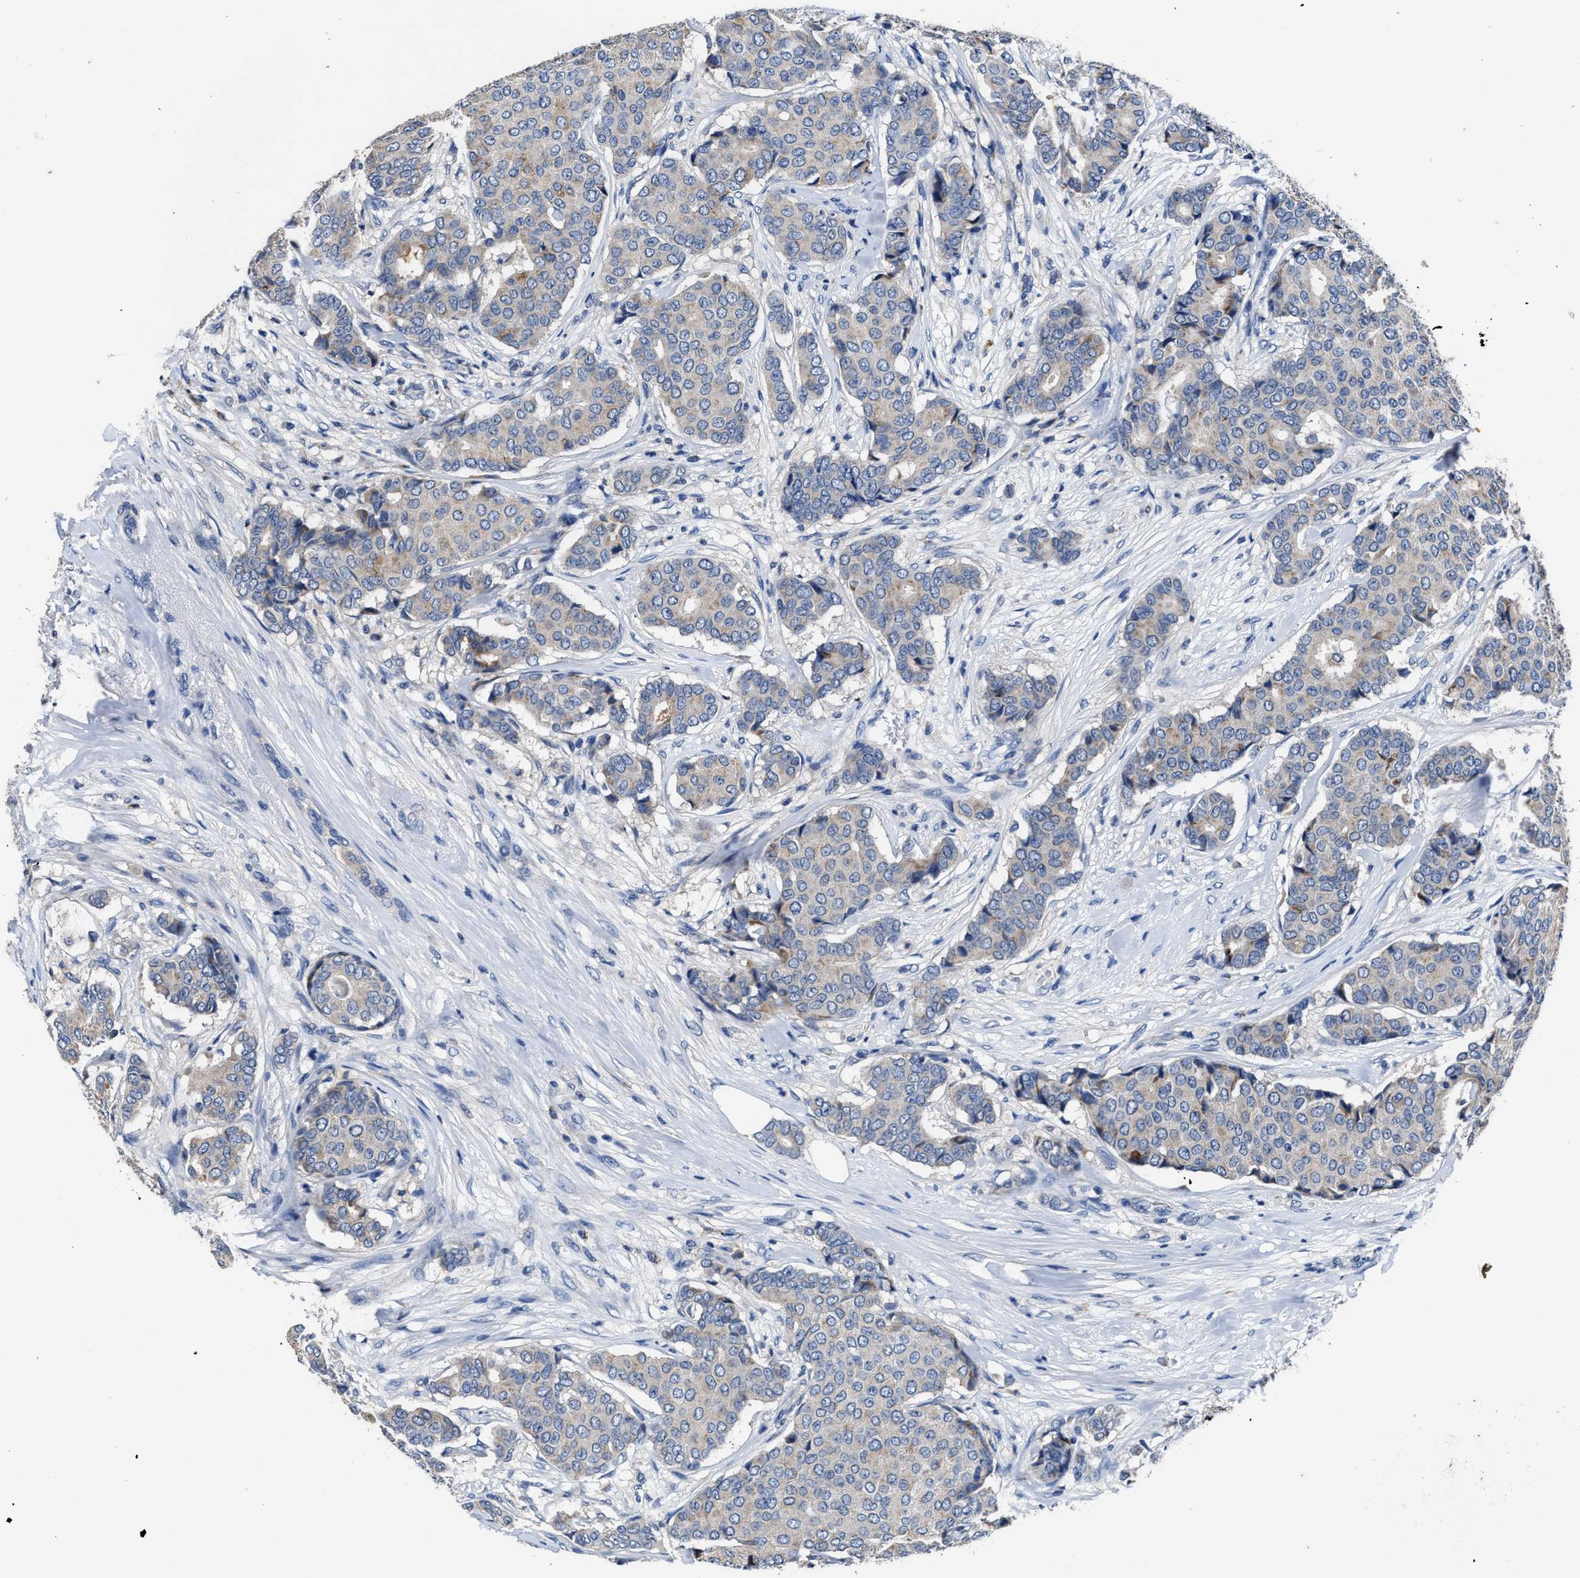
{"staining": {"intensity": "negative", "quantity": "none", "location": "none"}, "tissue": "breast cancer", "cell_type": "Tumor cells", "image_type": "cancer", "snomed": [{"axis": "morphology", "description": "Duct carcinoma"}, {"axis": "topography", "description": "Breast"}], "caption": "Tumor cells show no significant protein positivity in infiltrating ductal carcinoma (breast). The staining was performed using DAB (3,3'-diaminobenzidine) to visualize the protein expression in brown, while the nuclei were stained in blue with hematoxylin (Magnification: 20x).", "gene": "UBR4", "patient": {"sex": "female", "age": 75}}